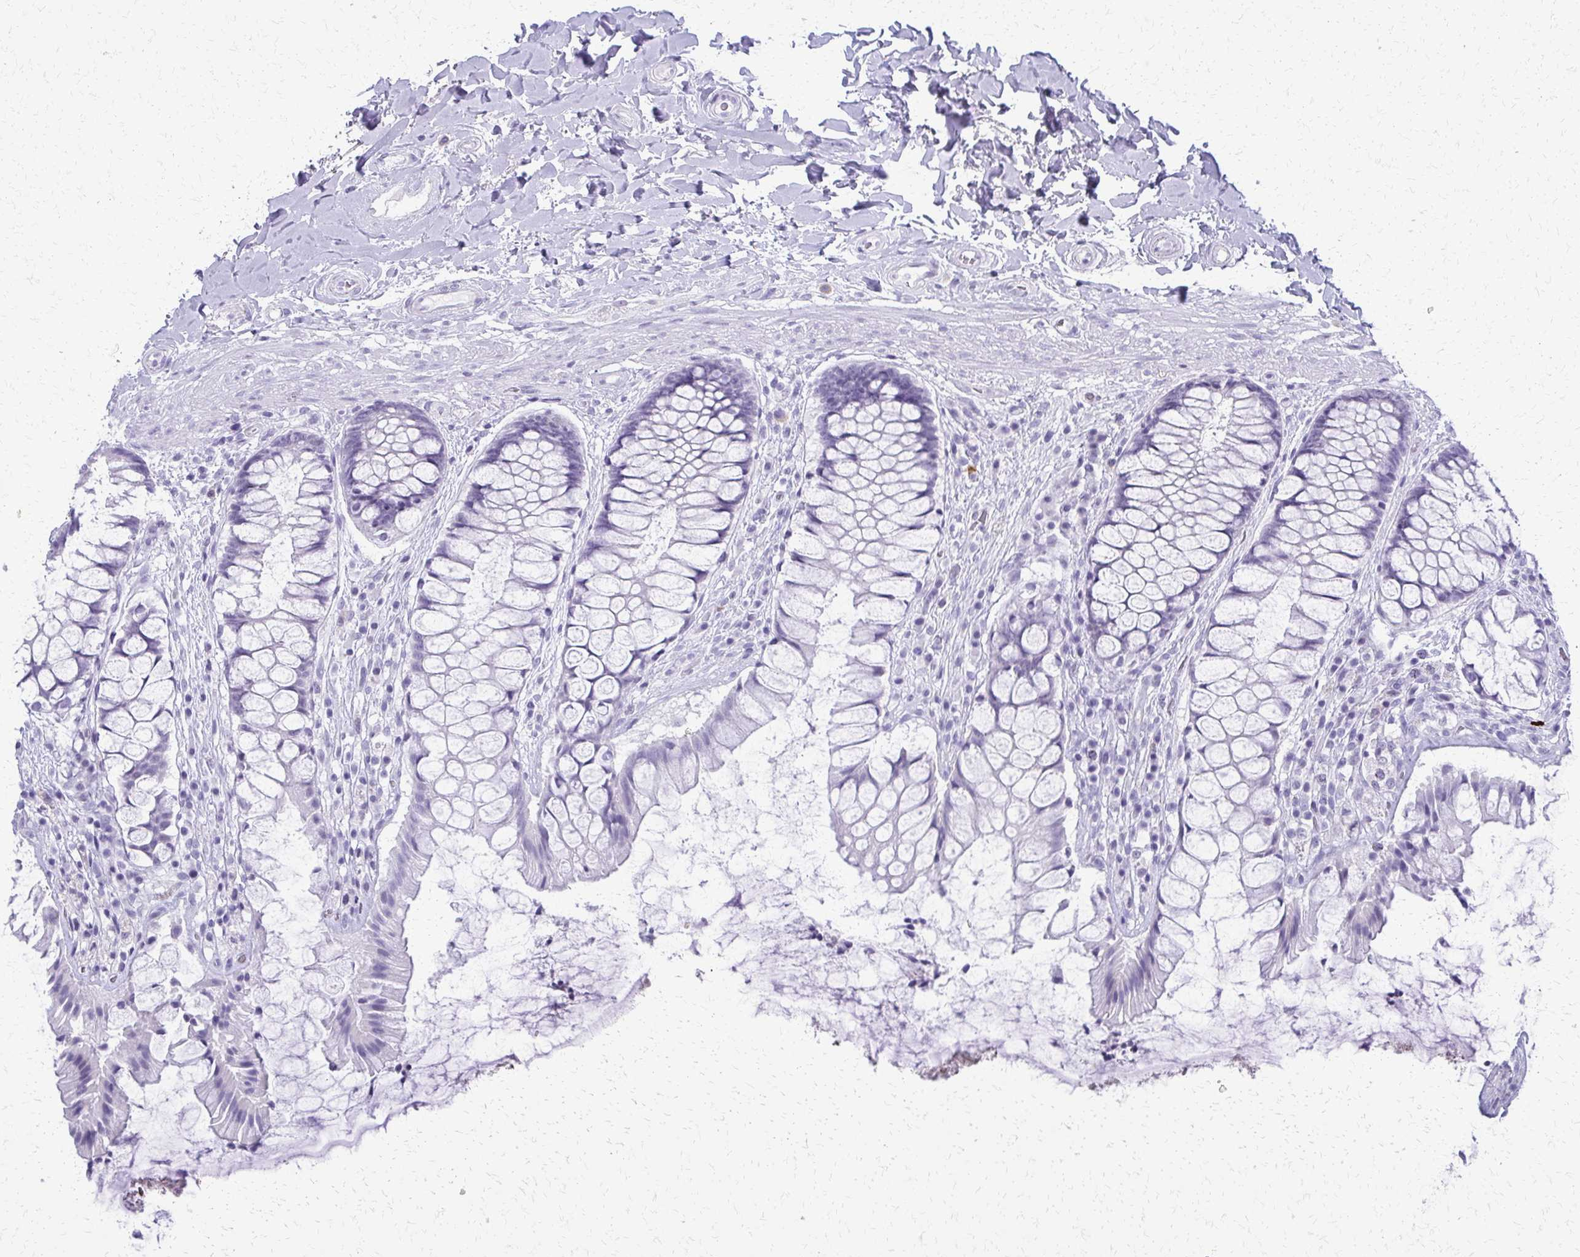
{"staining": {"intensity": "negative", "quantity": "none", "location": "none"}, "tissue": "rectum", "cell_type": "Glandular cells", "image_type": "normal", "snomed": [{"axis": "morphology", "description": "Normal tissue, NOS"}, {"axis": "topography", "description": "Rectum"}], "caption": "Glandular cells are negative for brown protein staining in unremarkable rectum. (Brightfield microscopy of DAB (3,3'-diaminobenzidine) IHC at high magnification).", "gene": "FAM162B", "patient": {"sex": "female", "age": 58}}